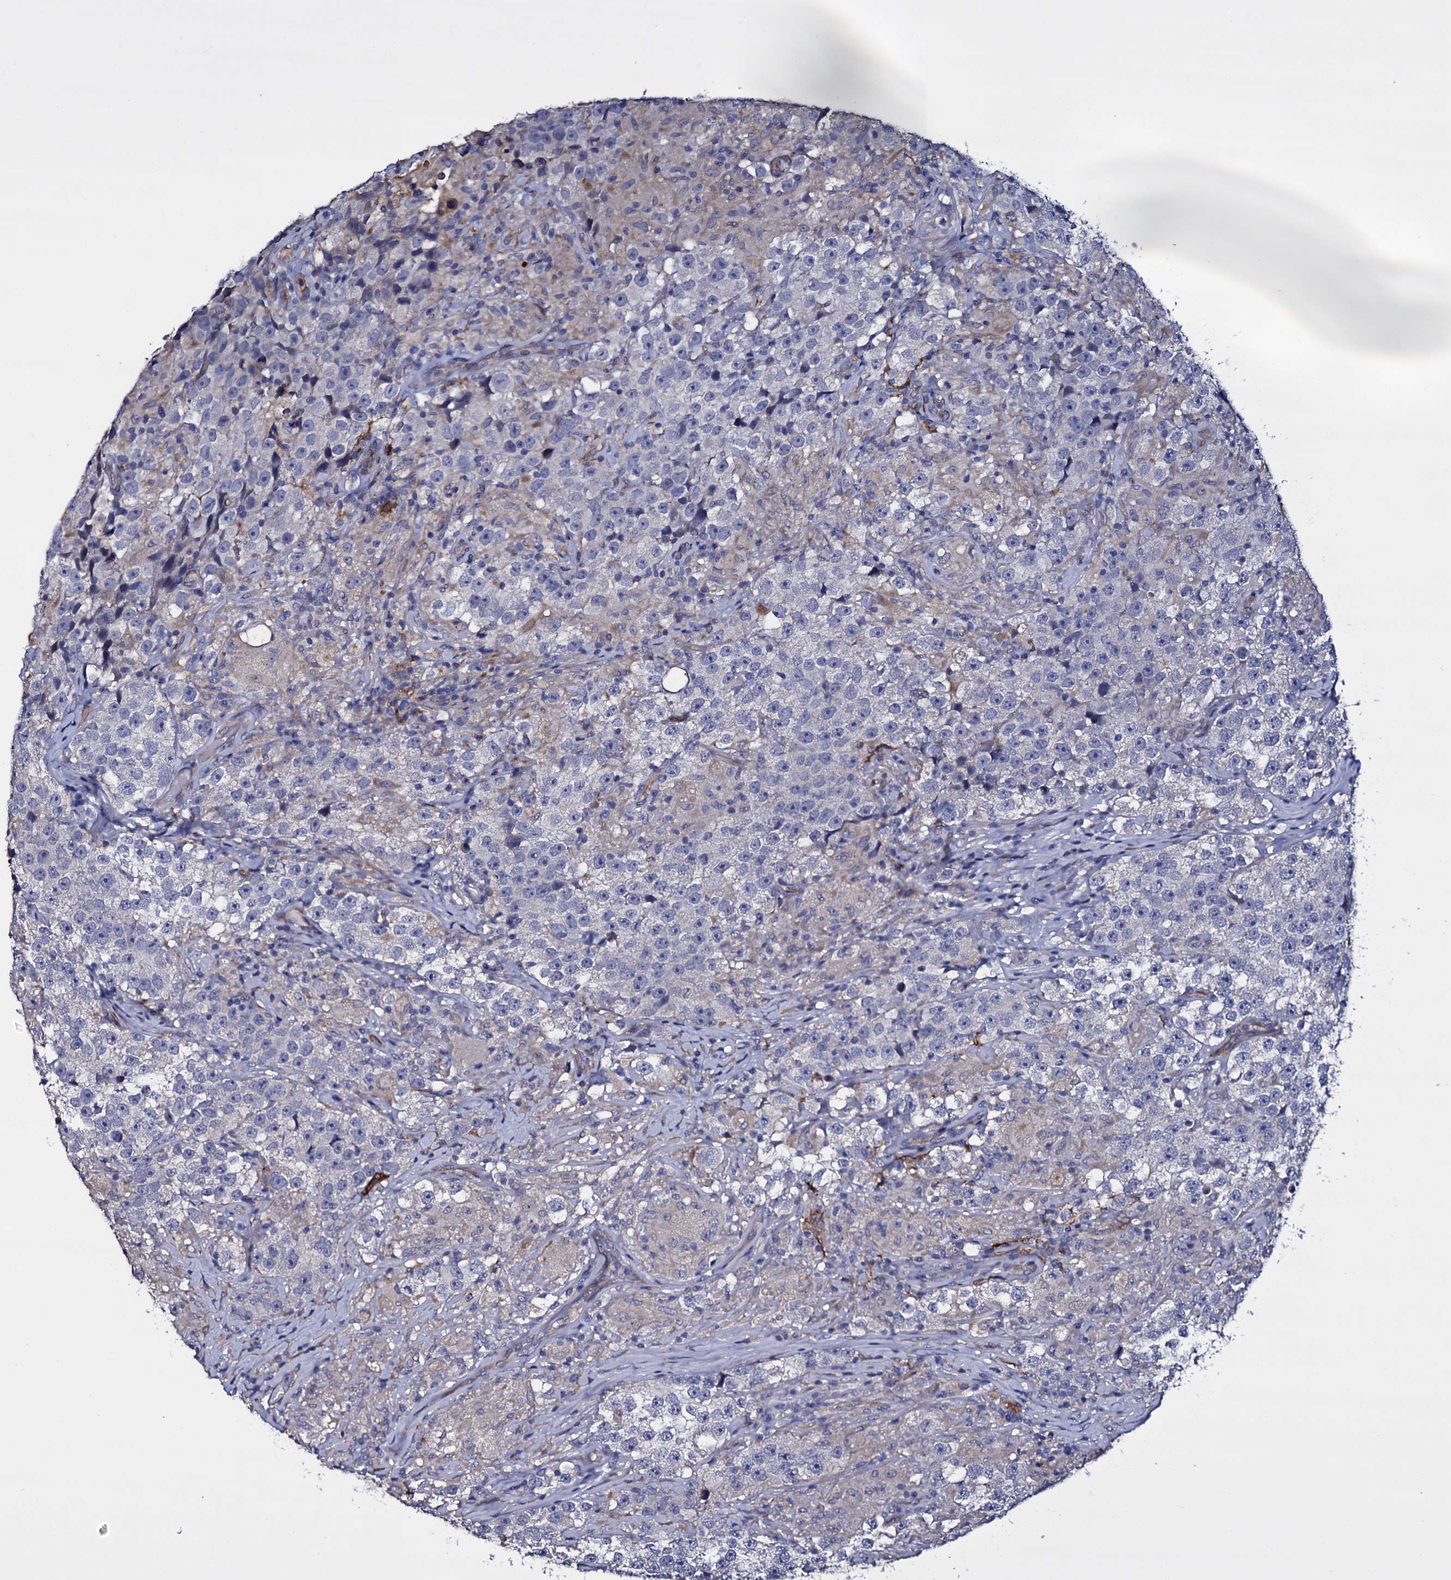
{"staining": {"intensity": "negative", "quantity": "none", "location": "none"}, "tissue": "testis cancer", "cell_type": "Tumor cells", "image_type": "cancer", "snomed": [{"axis": "morphology", "description": "Seminoma, NOS"}, {"axis": "topography", "description": "Testis"}], "caption": "Tumor cells are negative for brown protein staining in testis seminoma.", "gene": "BCL2L14", "patient": {"sex": "male", "age": 46}}